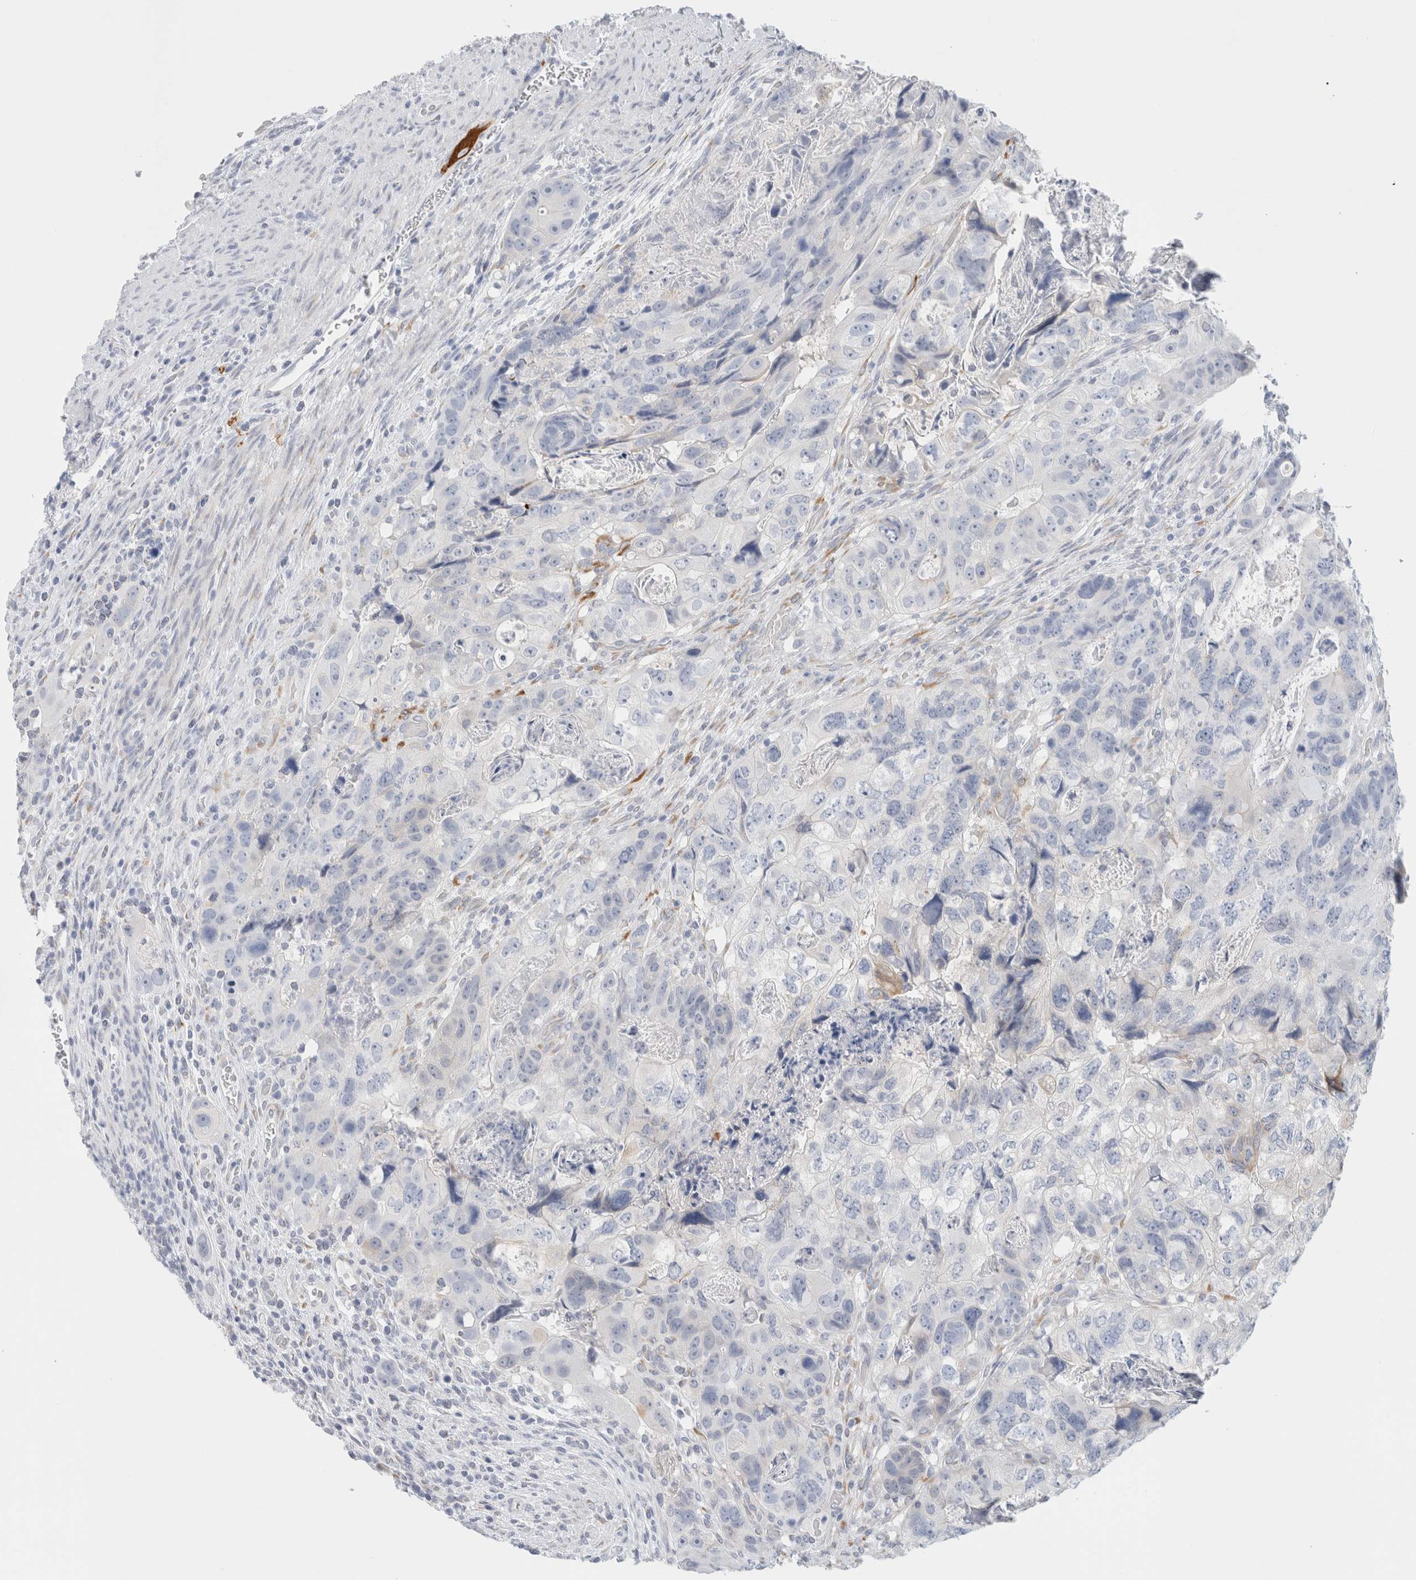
{"staining": {"intensity": "negative", "quantity": "none", "location": "none"}, "tissue": "colorectal cancer", "cell_type": "Tumor cells", "image_type": "cancer", "snomed": [{"axis": "morphology", "description": "Adenocarcinoma, NOS"}, {"axis": "topography", "description": "Rectum"}], "caption": "IHC histopathology image of neoplastic tissue: colorectal adenocarcinoma stained with DAB reveals no significant protein expression in tumor cells.", "gene": "RTN4", "patient": {"sex": "male", "age": 59}}